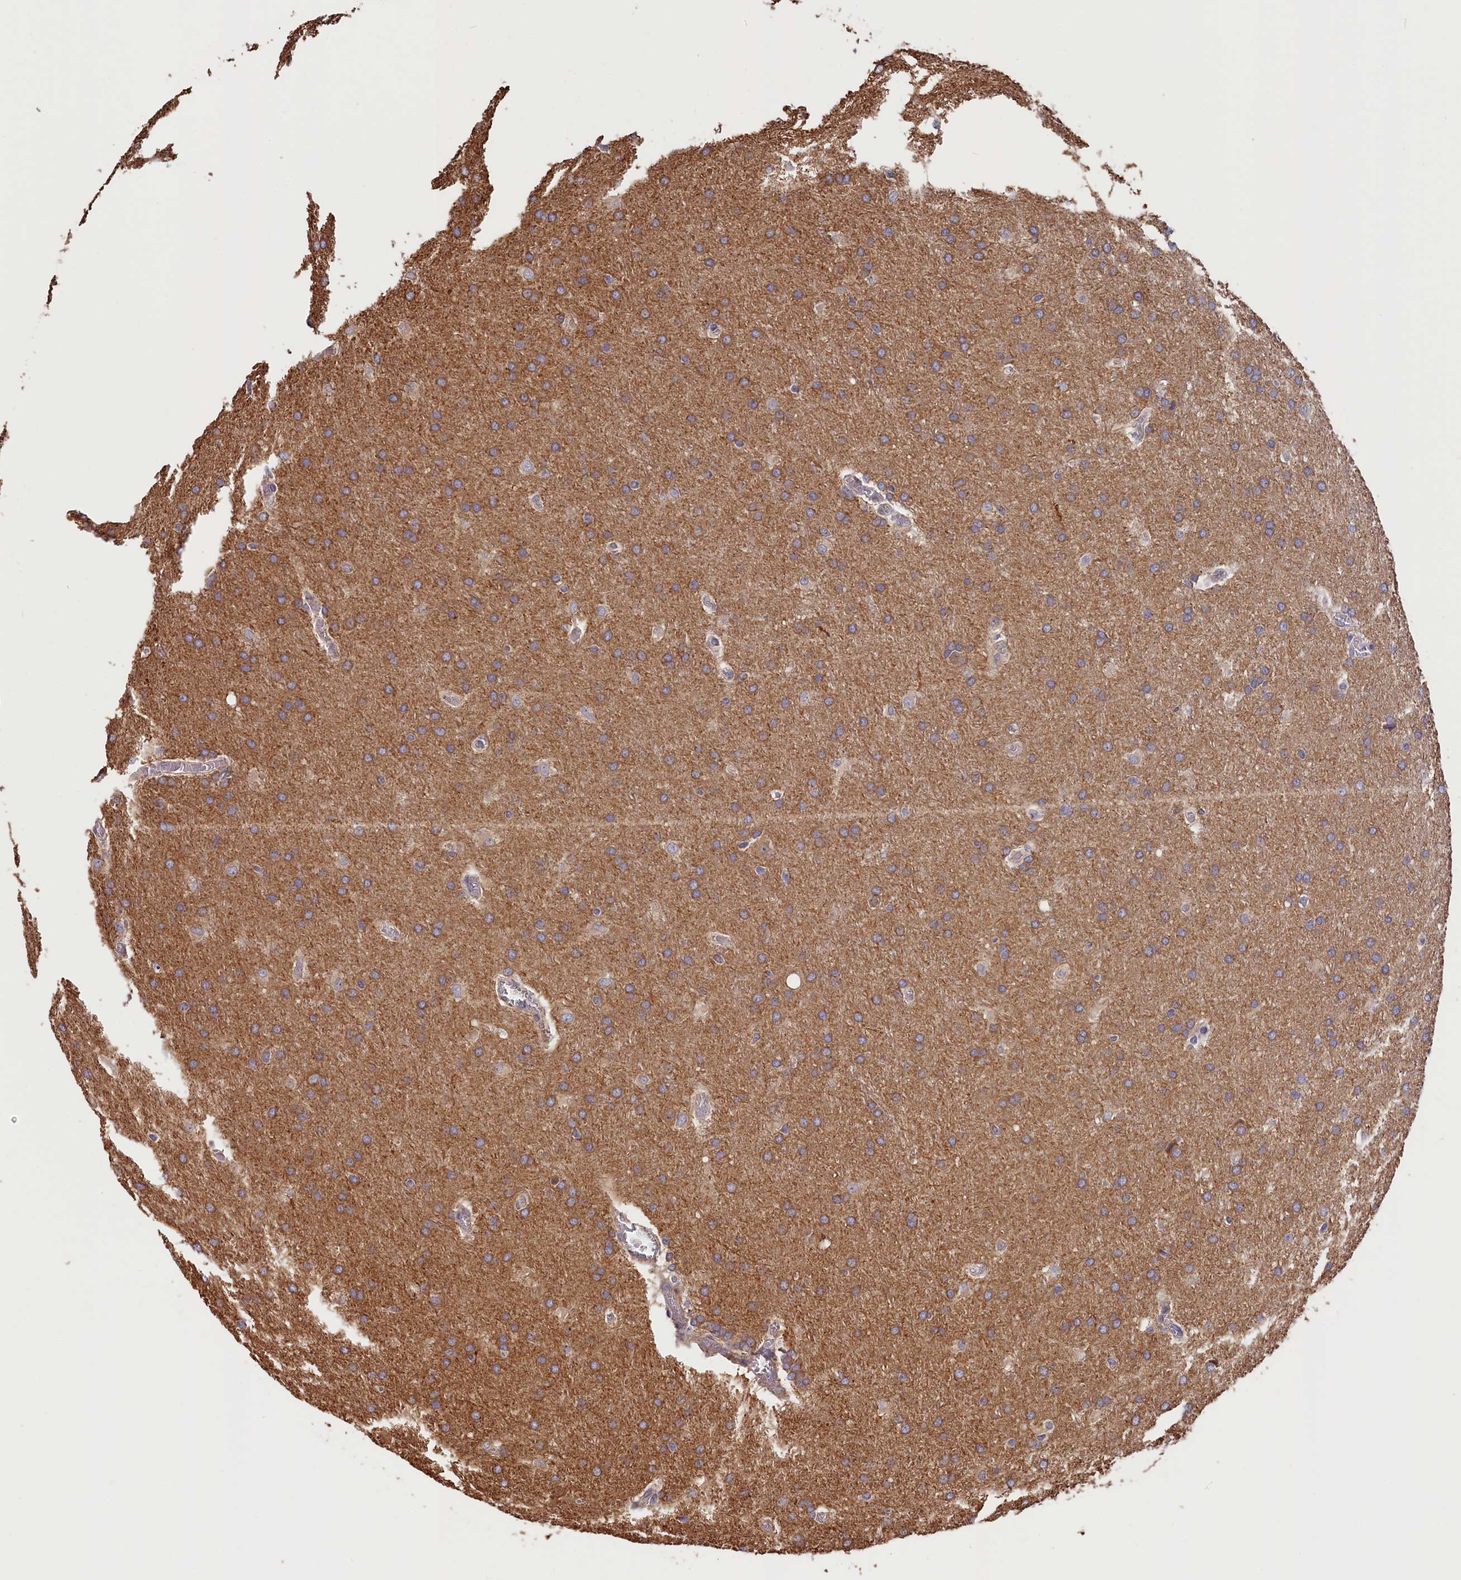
{"staining": {"intensity": "moderate", "quantity": ">75%", "location": "cytoplasmic/membranous"}, "tissue": "glioma", "cell_type": "Tumor cells", "image_type": "cancer", "snomed": [{"axis": "morphology", "description": "Glioma, malignant, Low grade"}, {"axis": "topography", "description": "Brain"}], "caption": "Immunohistochemistry (IHC) staining of malignant glioma (low-grade), which demonstrates medium levels of moderate cytoplasmic/membranous expression in approximately >75% of tumor cells indicating moderate cytoplasmic/membranous protein positivity. The staining was performed using DAB (3,3'-diaminobenzidine) (brown) for protein detection and nuclei were counterstained in hematoxylin (blue).", "gene": "TMEM116", "patient": {"sex": "female", "age": 32}}